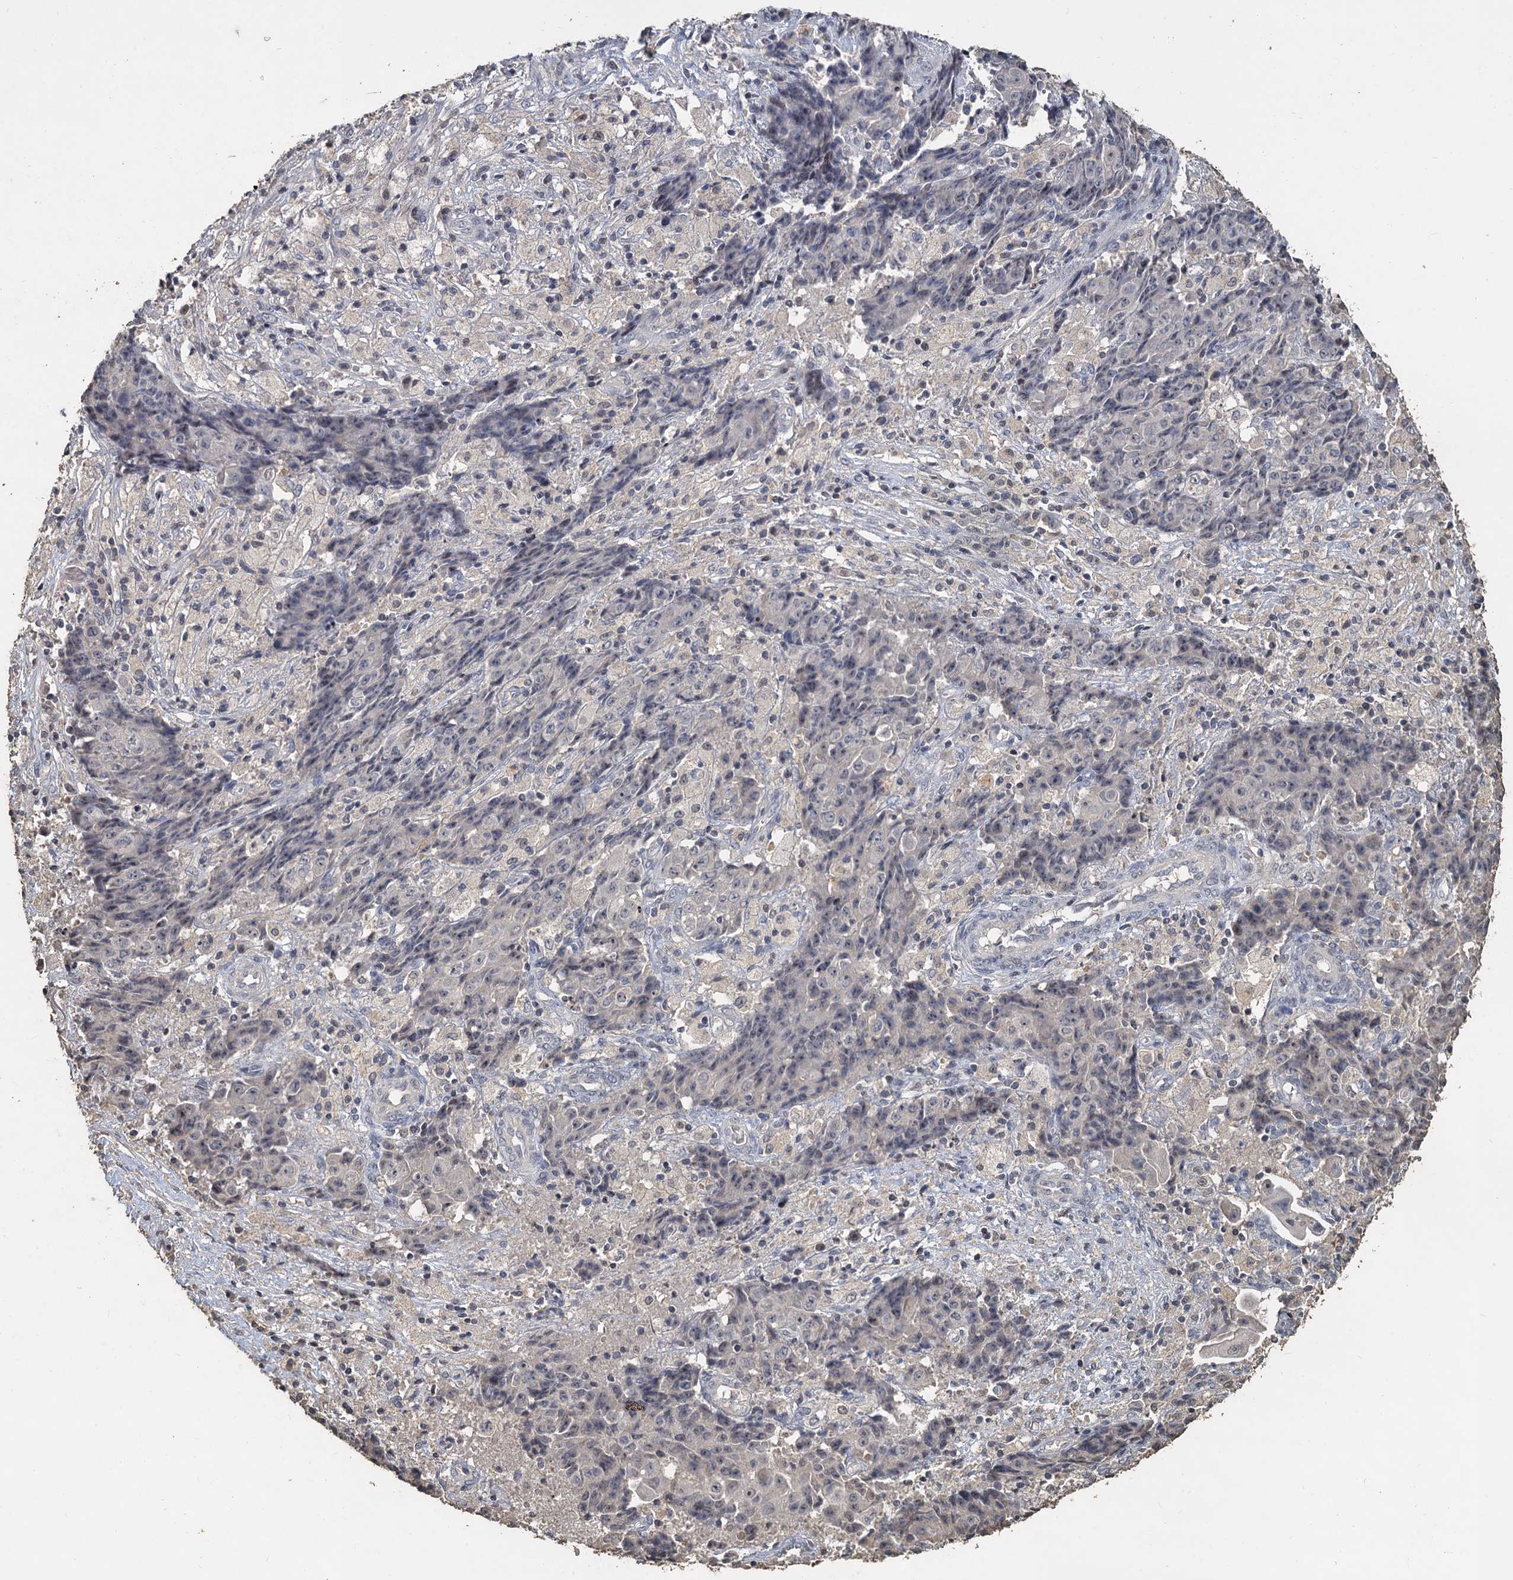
{"staining": {"intensity": "negative", "quantity": "none", "location": "none"}, "tissue": "ovarian cancer", "cell_type": "Tumor cells", "image_type": "cancer", "snomed": [{"axis": "morphology", "description": "Carcinoma, endometroid"}, {"axis": "topography", "description": "Ovary"}], "caption": "High magnification brightfield microscopy of ovarian endometroid carcinoma stained with DAB (brown) and counterstained with hematoxylin (blue): tumor cells show no significant expression. The staining was performed using DAB to visualize the protein expression in brown, while the nuclei were stained in blue with hematoxylin (Magnification: 20x).", "gene": "CCDC61", "patient": {"sex": "female", "age": 42}}